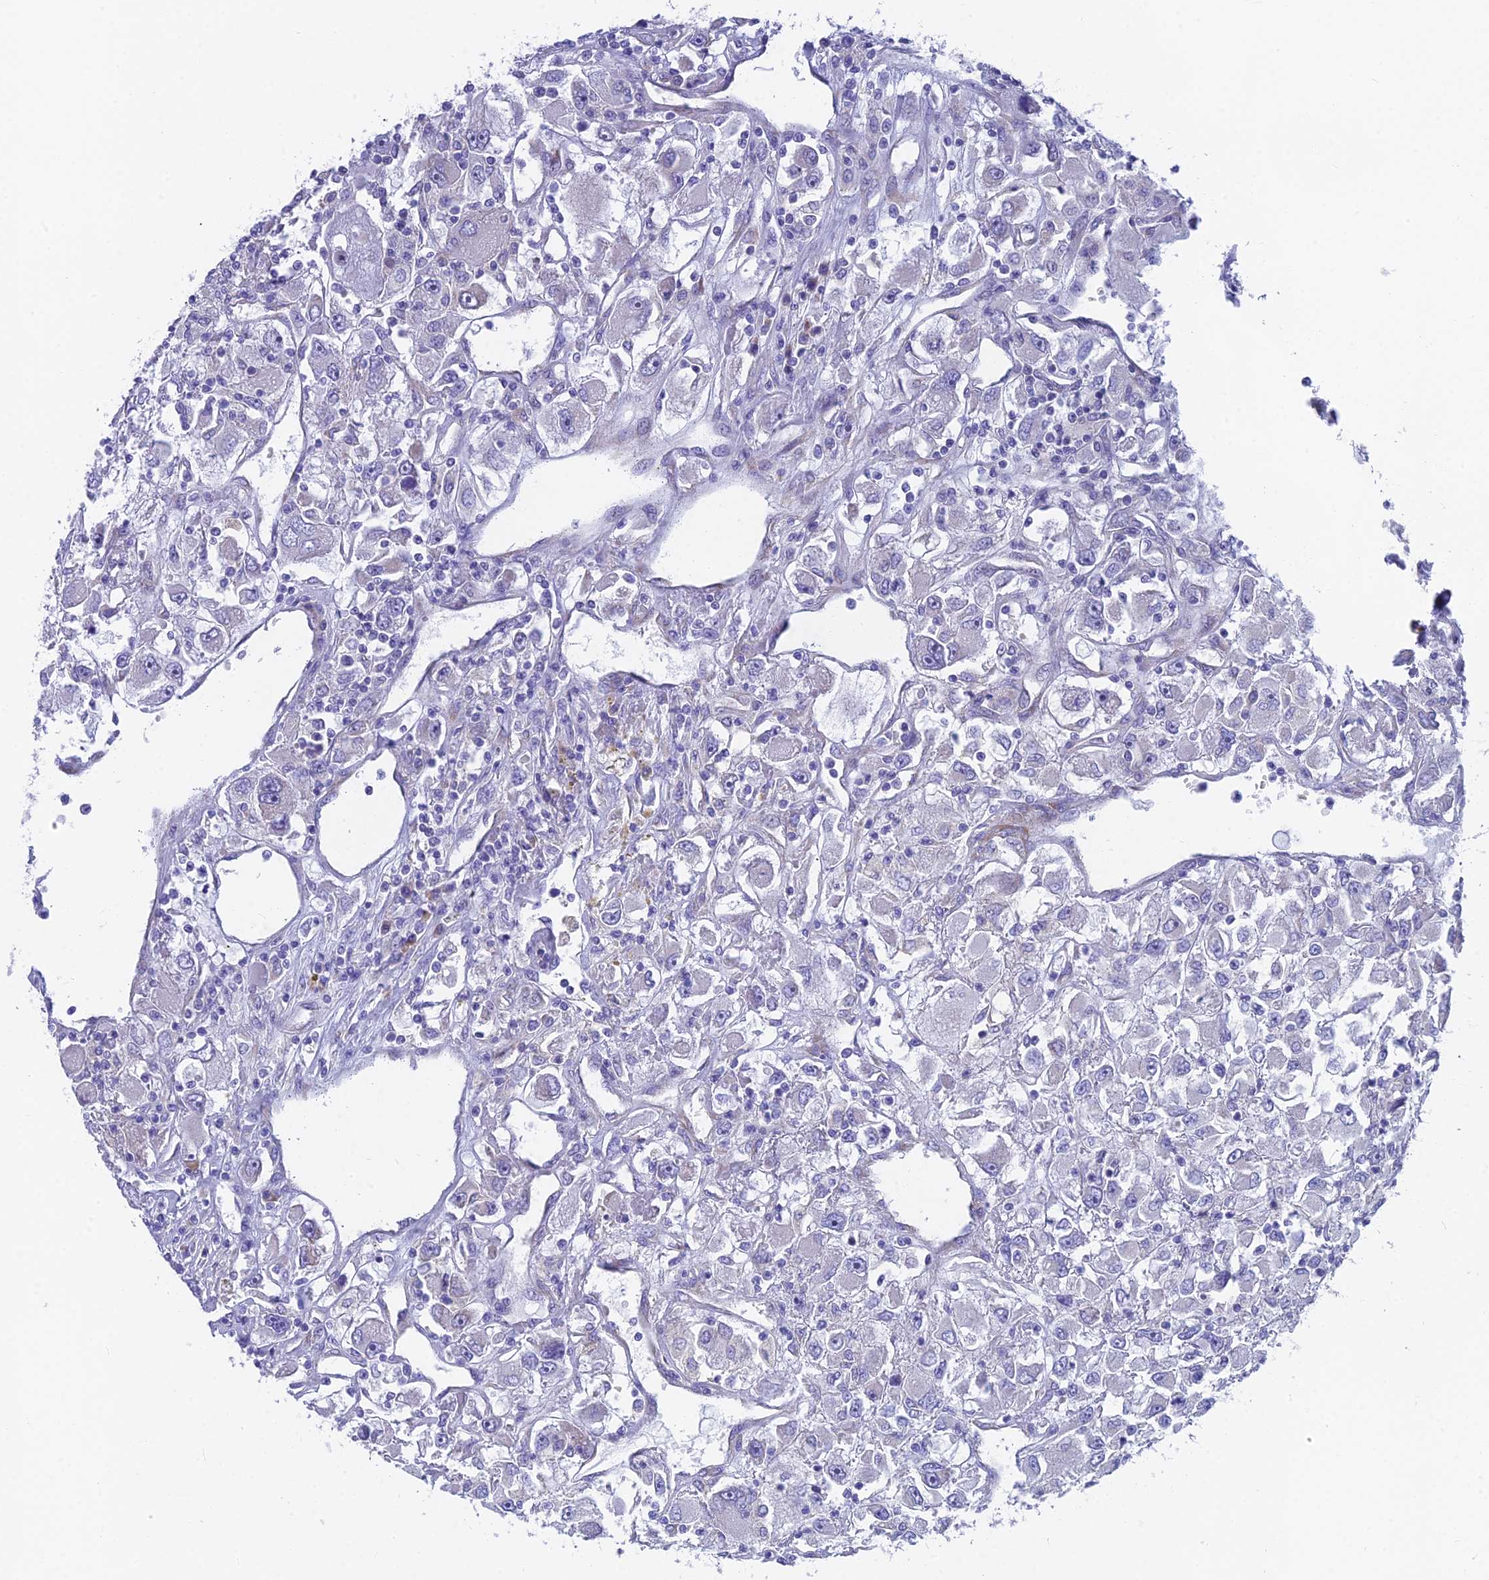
{"staining": {"intensity": "negative", "quantity": "none", "location": "none"}, "tissue": "renal cancer", "cell_type": "Tumor cells", "image_type": "cancer", "snomed": [{"axis": "morphology", "description": "Adenocarcinoma, NOS"}, {"axis": "topography", "description": "Kidney"}], "caption": "DAB immunohistochemical staining of renal cancer (adenocarcinoma) displays no significant staining in tumor cells. The staining was performed using DAB to visualize the protein expression in brown, while the nuclei were stained in blue with hematoxylin (Magnification: 20x).", "gene": "MVB12A", "patient": {"sex": "female", "age": 52}}